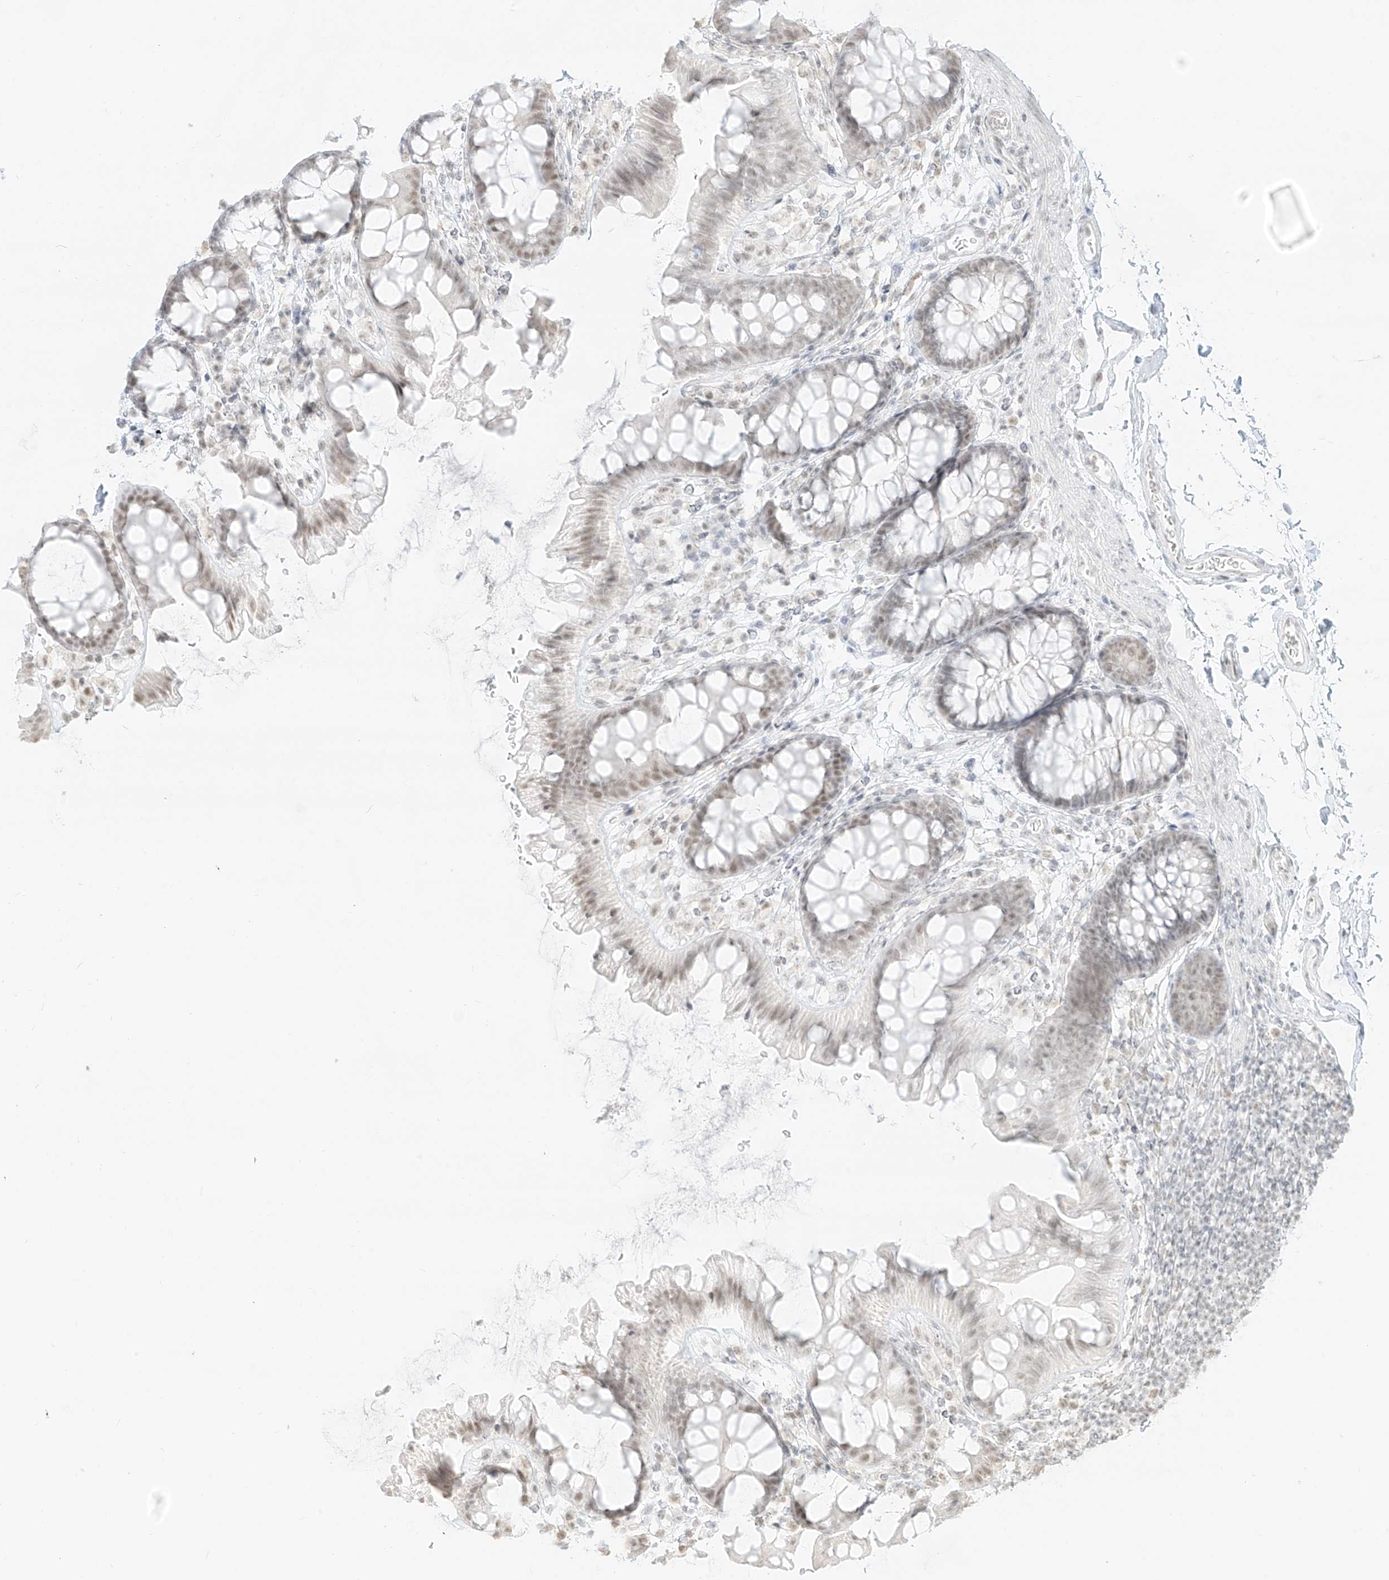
{"staining": {"intensity": "weak", "quantity": "25%-75%", "location": "nuclear"}, "tissue": "colon", "cell_type": "Endothelial cells", "image_type": "normal", "snomed": [{"axis": "morphology", "description": "Normal tissue, NOS"}, {"axis": "topography", "description": "Colon"}], "caption": "Immunohistochemical staining of unremarkable human colon exhibits 25%-75% levels of weak nuclear protein positivity in approximately 25%-75% of endothelial cells.", "gene": "SUPT5H", "patient": {"sex": "female", "age": 62}}